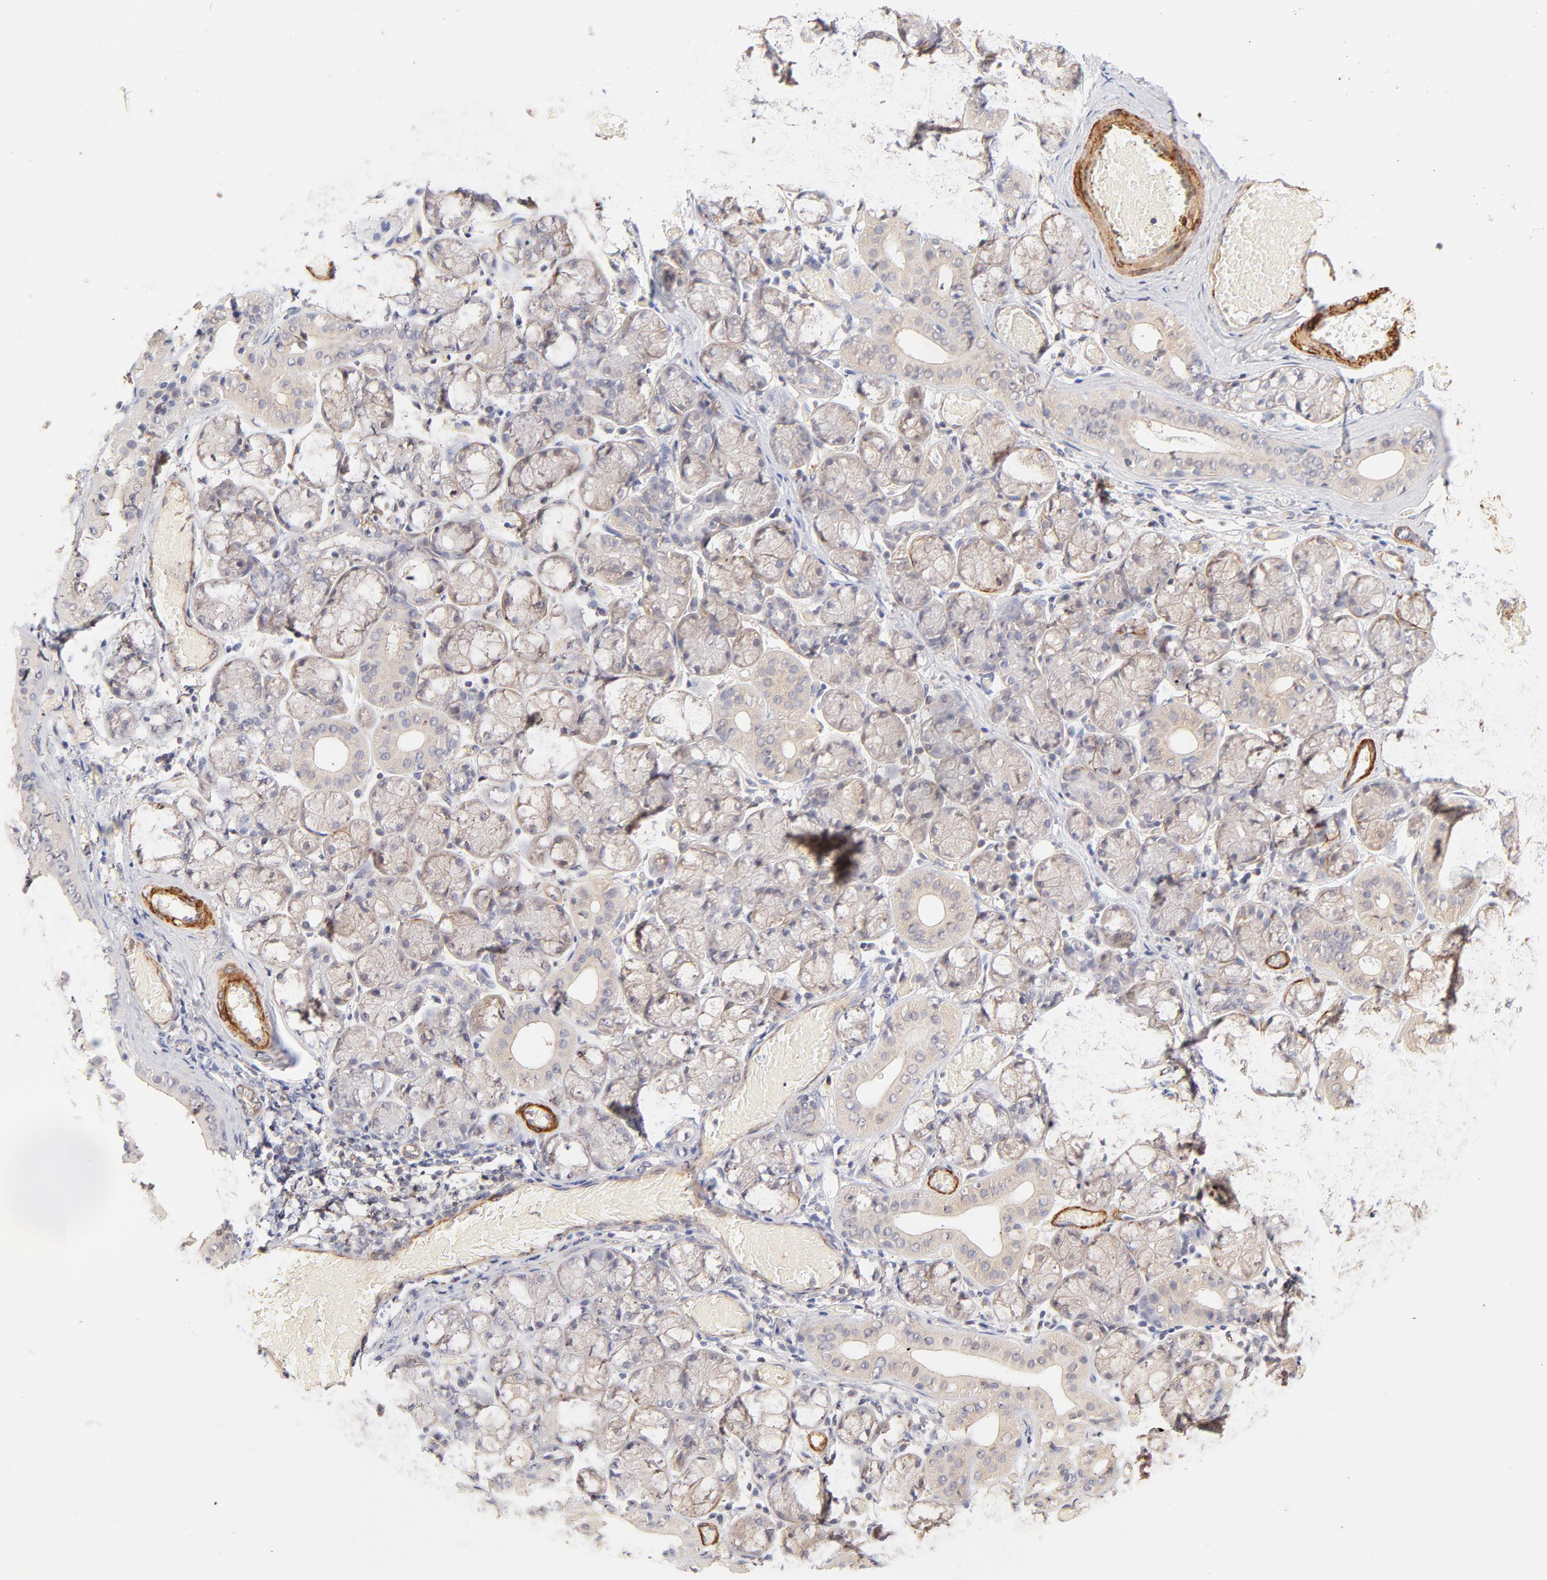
{"staining": {"intensity": "weak", "quantity": "25%-75%", "location": "cytoplasmic/membranous"}, "tissue": "salivary gland", "cell_type": "Glandular cells", "image_type": "normal", "snomed": [{"axis": "morphology", "description": "Normal tissue, NOS"}, {"axis": "topography", "description": "Salivary gland"}], "caption": "Benign salivary gland was stained to show a protein in brown. There is low levels of weak cytoplasmic/membranous positivity in approximately 25%-75% of glandular cells.", "gene": "LDLRAP1", "patient": {"sex": "female", "age": 24}}